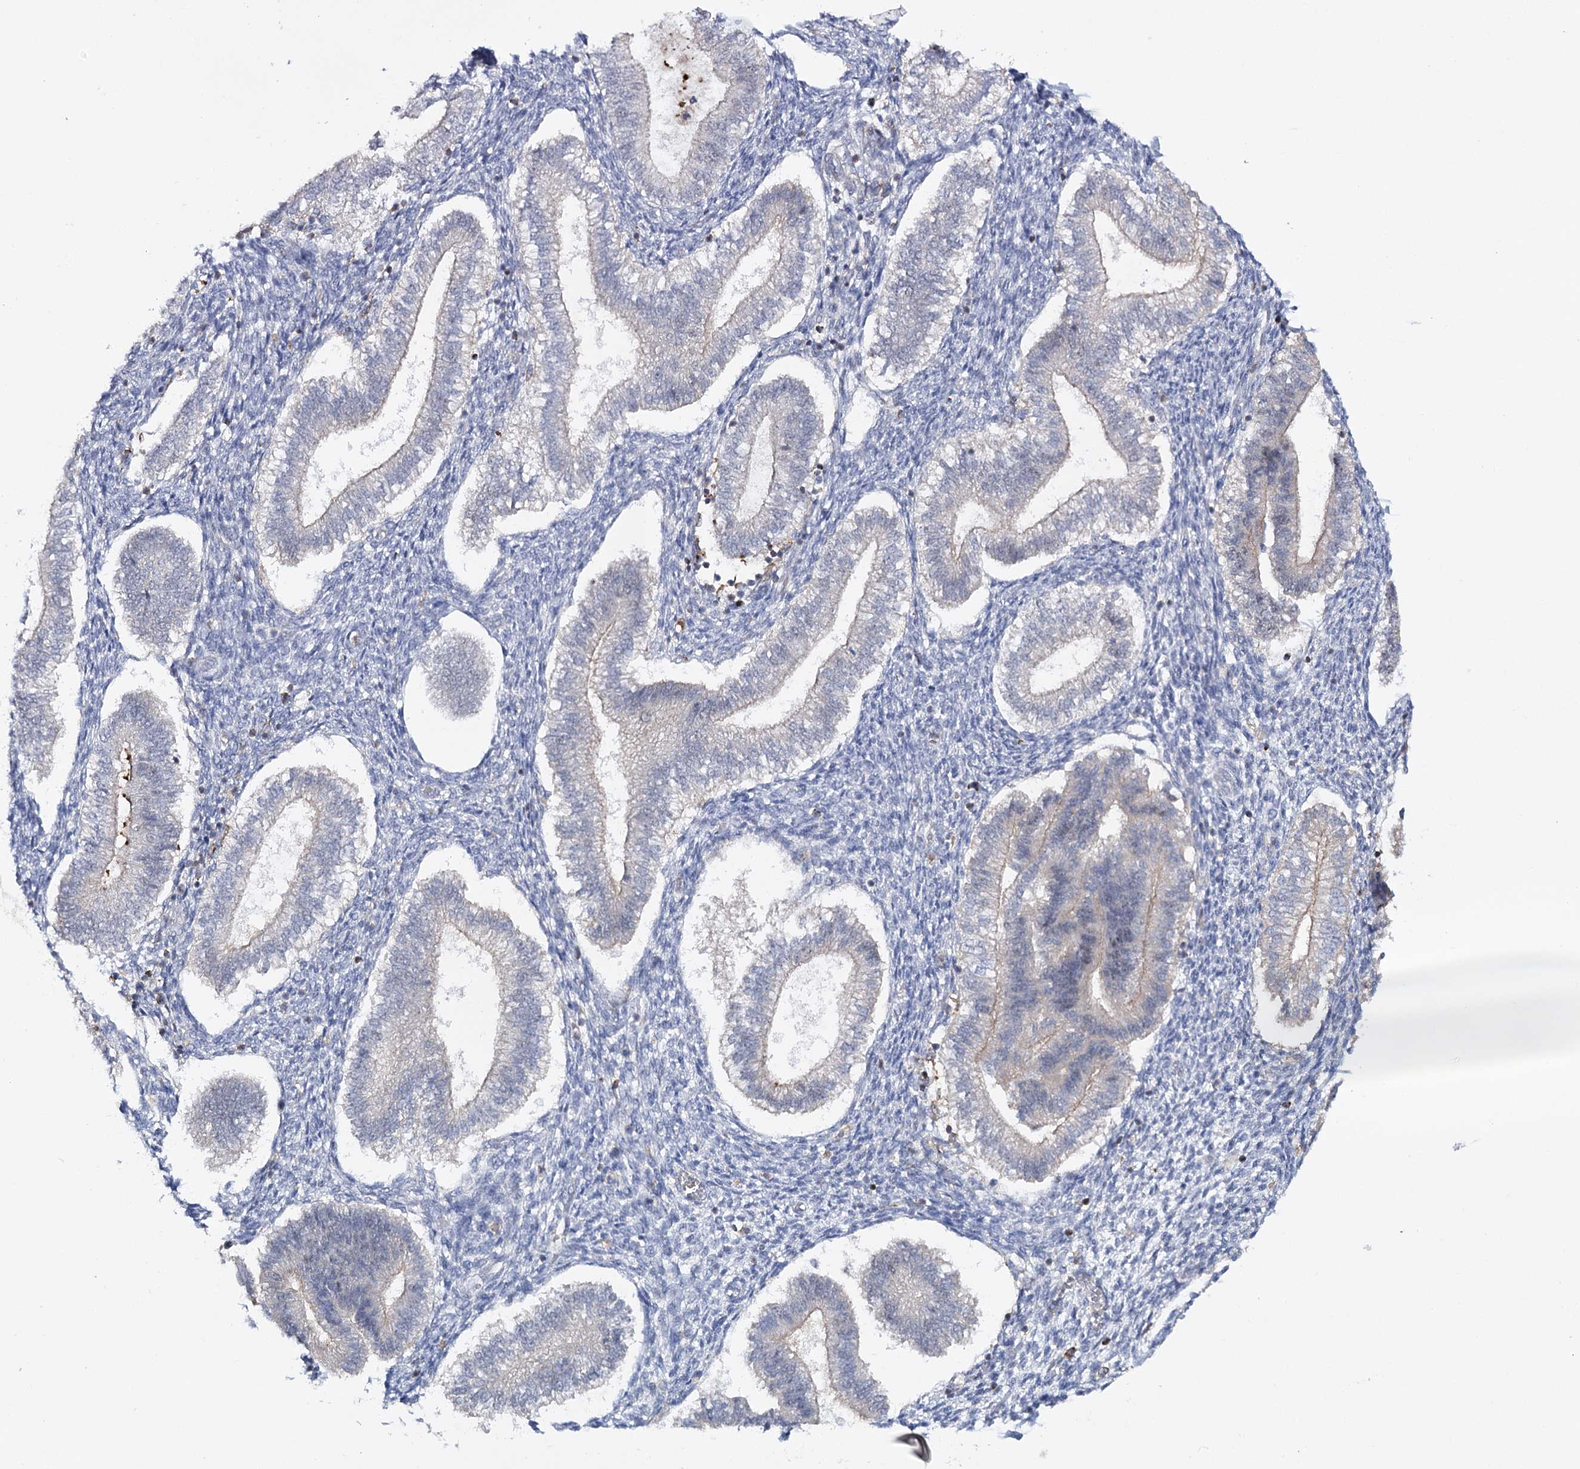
{"staining": {"intensity": "negative", "quantity": "none", "location": "none"}, "tissue": "endometrium", "cell_type": "Cells in endometrial stroma", "image_type": "normal", "snomed": [{"axis": "morphology", "description": "Normal tissue, NOS"}, {"axis": "topography", "description": "Endometrium"}], "caption": "High magnification brightfield microscopy of normal endometrium stained with DAB (3,3'-diaminobenzidine) (brown) and counterstained with hematoxylin (blue): cells in endometrial stroma show no significant positivity. Nuclei are stained in blue.", "gene": "ZC3H8", "patient": {"sex": "female", "age": 25}}